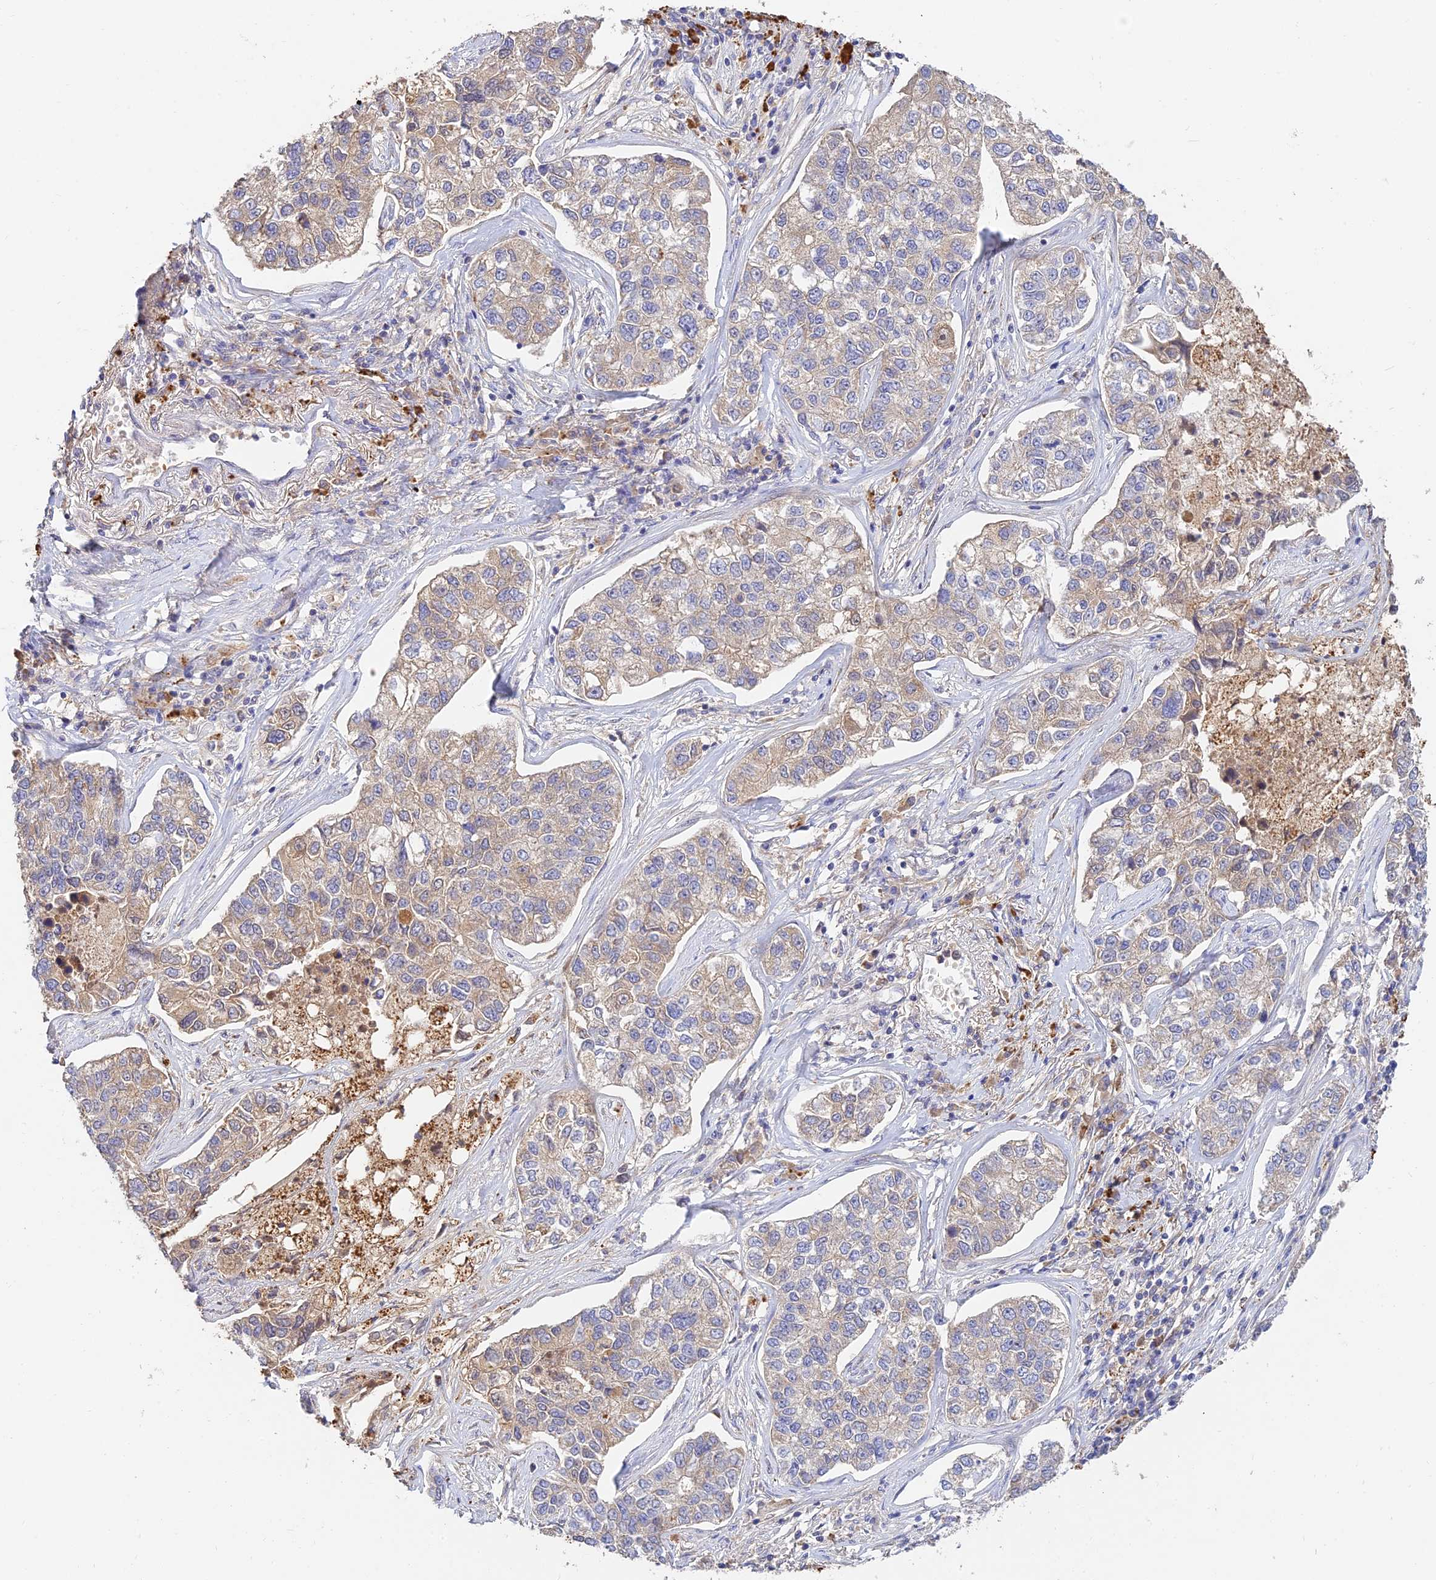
{"staining": {"intensity": "weak", "quantity": "25%-75%", "location": "cytoplasmic/membranous"}, "tissue": "lung cancer", "cell_type": "Tumor cells", "image_type": "cancer", "snomed": [{"axis": "morphology", "description": "Adenocarcinoma, NOS"}, {"axis": "topography", "description": "Lung"}], "caption": "This is an image of IHC staining of adenocarcinoma (lung), which shows weak positivity in the cytoplasmic/membranous of tumor cells.", "gene": "ACSM5", "patient": {"sex": "male", "age": 49}}